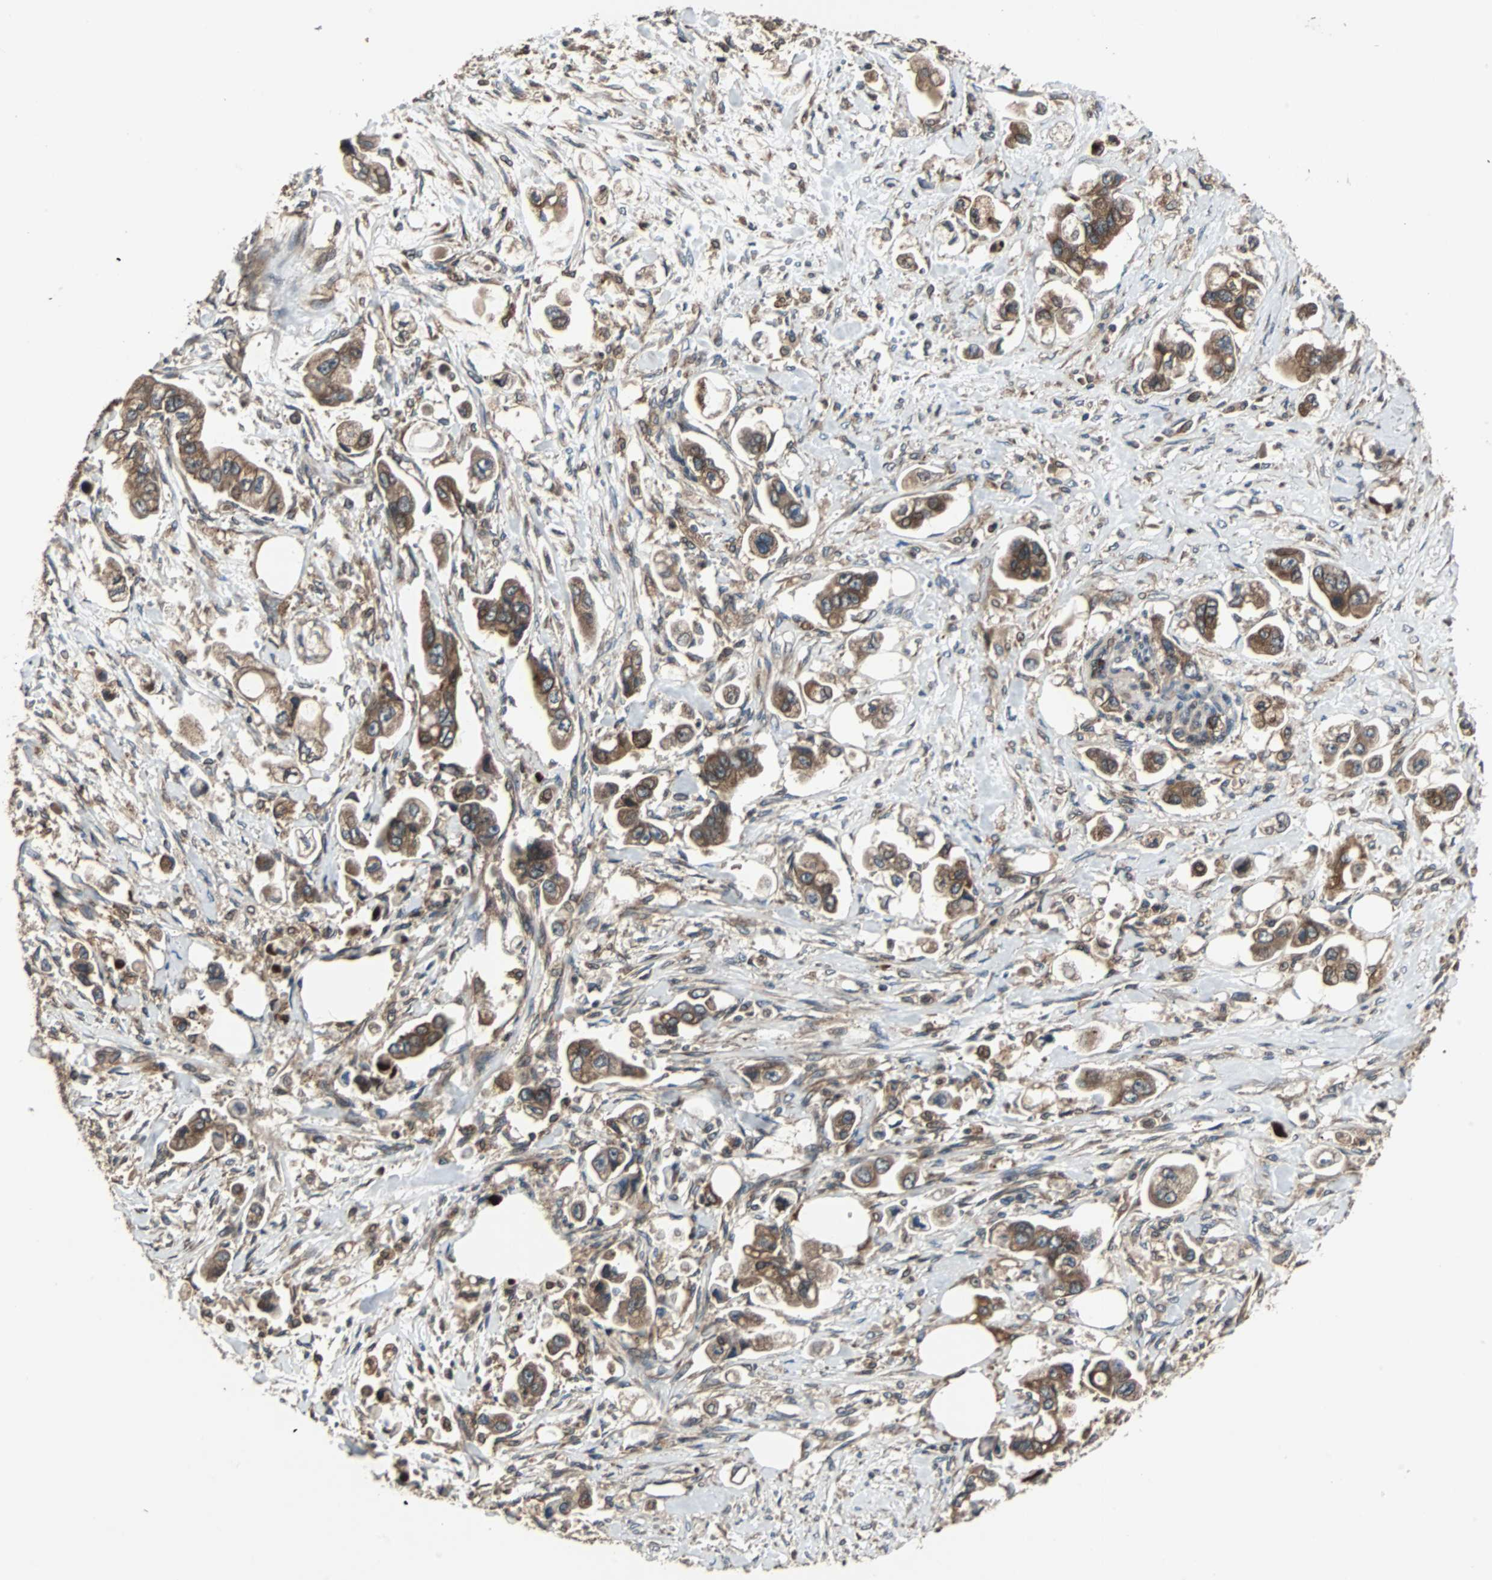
{"staining": {"intensity": "strong", "quantity": ">75%", "location": "cytoplasmic/membranous"}, "tissue": "stomach cancer", "cell_type": "Tumor cells", "image_type": "cancer", "snomed": [{"axis": "morphology", "description": "Adenocarcinoma, NOS"}, {"axis": "topography", "description": "Stomach"}], "caption": "Strong cytoplasmic/membranous protein expression is present in about >75% of tumor cells in stomach adenocarcinoma.", "gene": "RAB7A", "patient": {"sex": "male", "age": 62}}